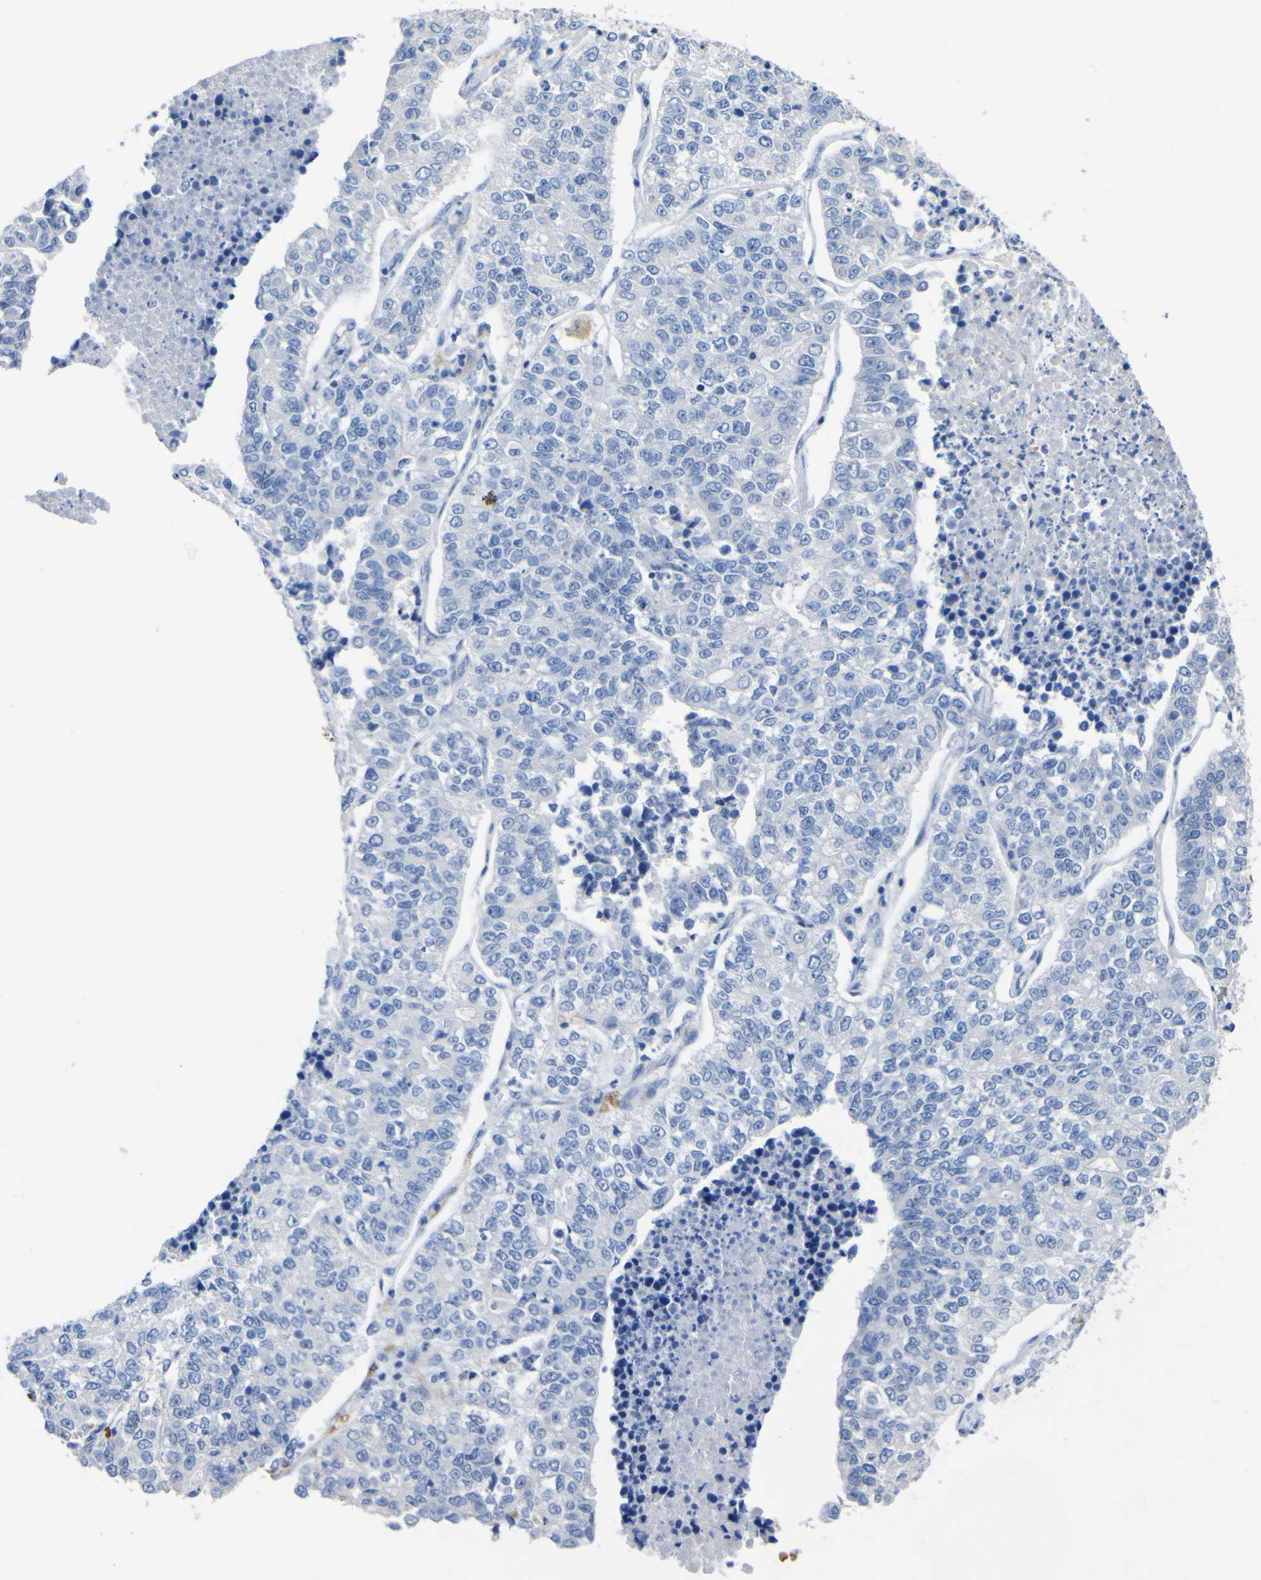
{"staining": {"intensity": "negative", "quantity": "none", "location": "none"}, "tissue": "lung cancer", "cell_type": "Tumor cells", "image_type": "cancer", "snomed": [{"axis": "morphology", "description": "Adenocarcinoma, NOS"}, {"axis": "topography", "description": "Lung"}], "caption": "A high-resolution micrograph shows immunohistochemistry (IHC) staining of lung cancer, which reveals no significant positivity in tumor cells.", "gene": "GCM1", "patient": {"sex": "male", "age": 49}}